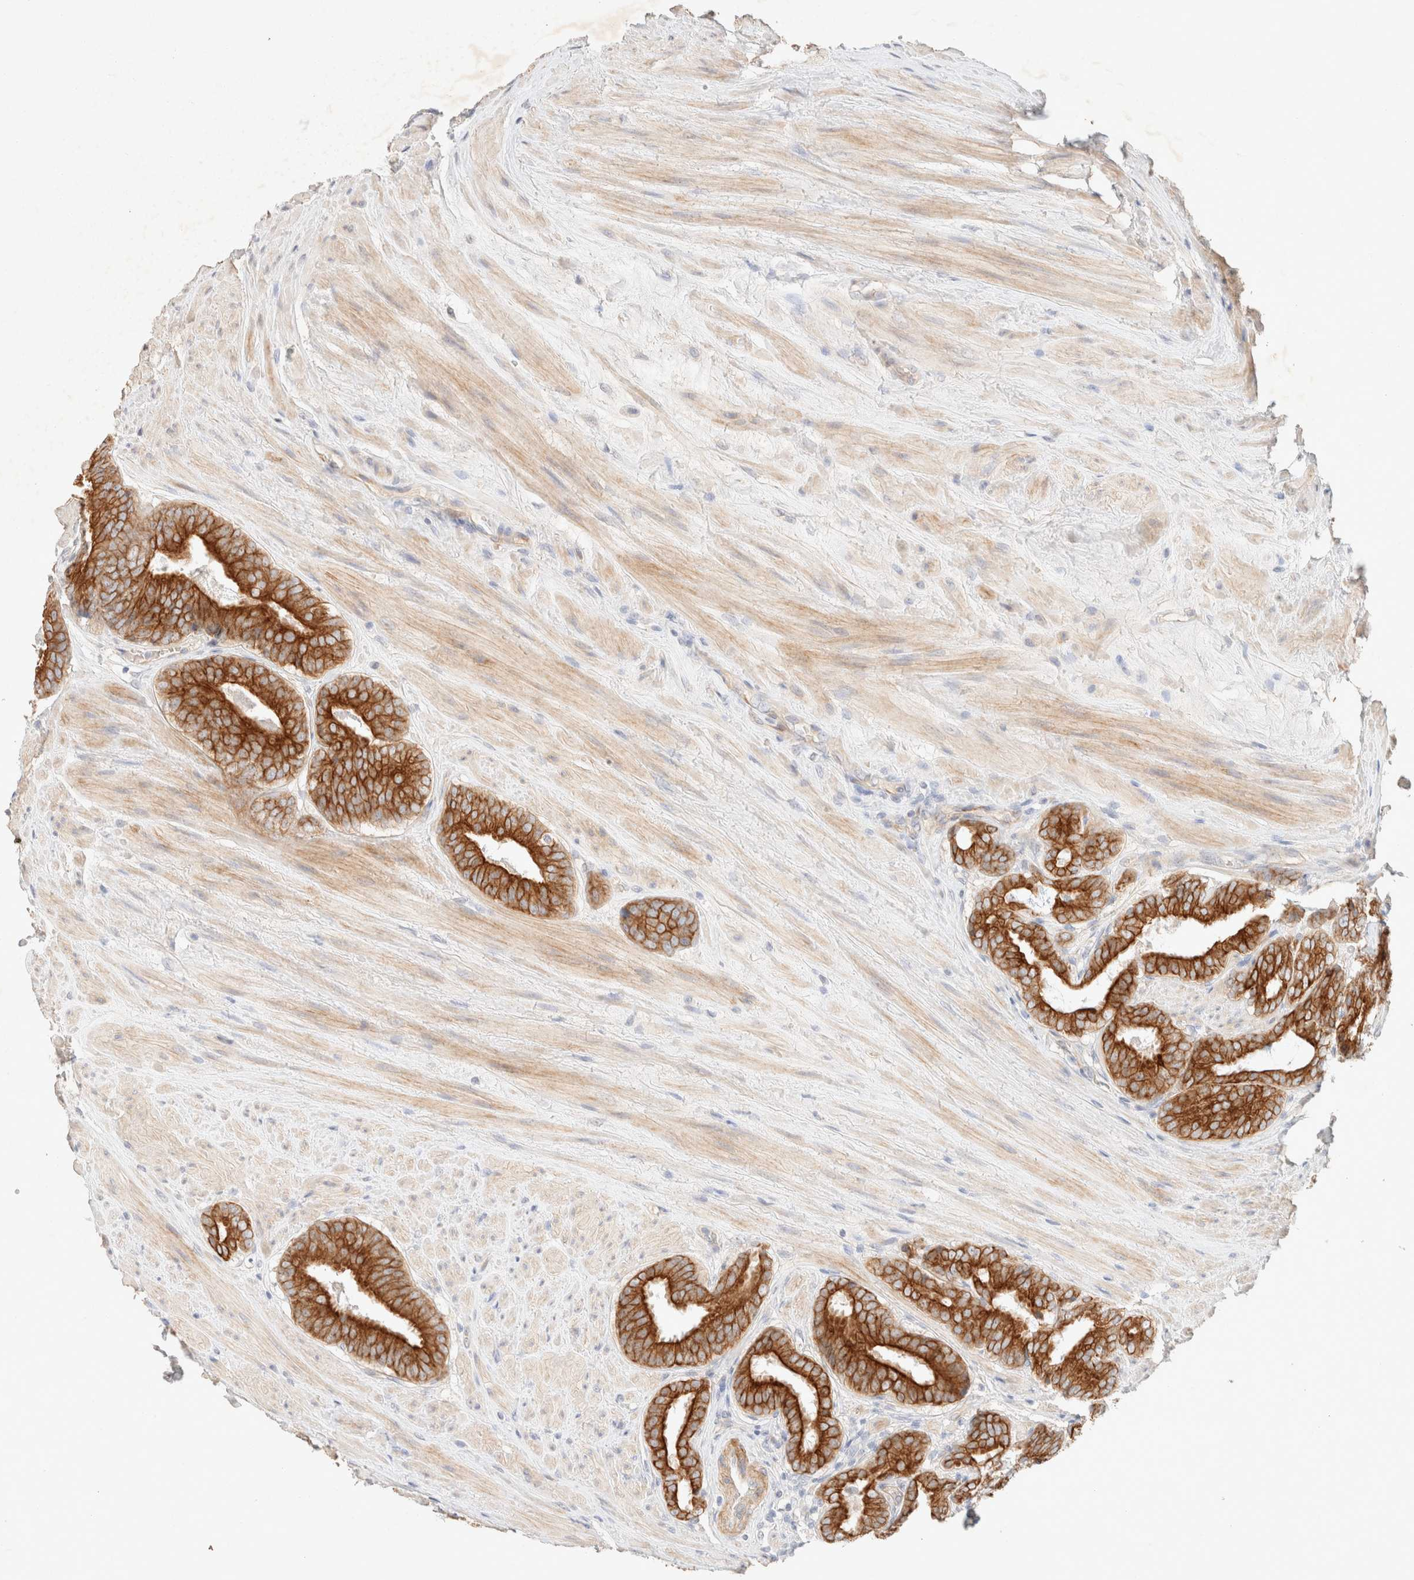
{"staining": {"intensity": "strong", "quantity": ">75%", "location": "cytoplasmic/membranous"}, "tissue": "prostate cancer", "cell_type": "Tumor cells", "image_type": "cancer", "snomed": [{"axis": "morphology", "description": "Adenocarcinoma, Low grade"}, {"axis": "topography", "description": "Prostate"}], "caption": "Tumor cells demonstrate high levels of strong cytoplasmic/membranous expression in about >75% of cells in human prostate cancer.", "gene": "CSNK1E", "patient": {"sex": "male", "age": 69}}